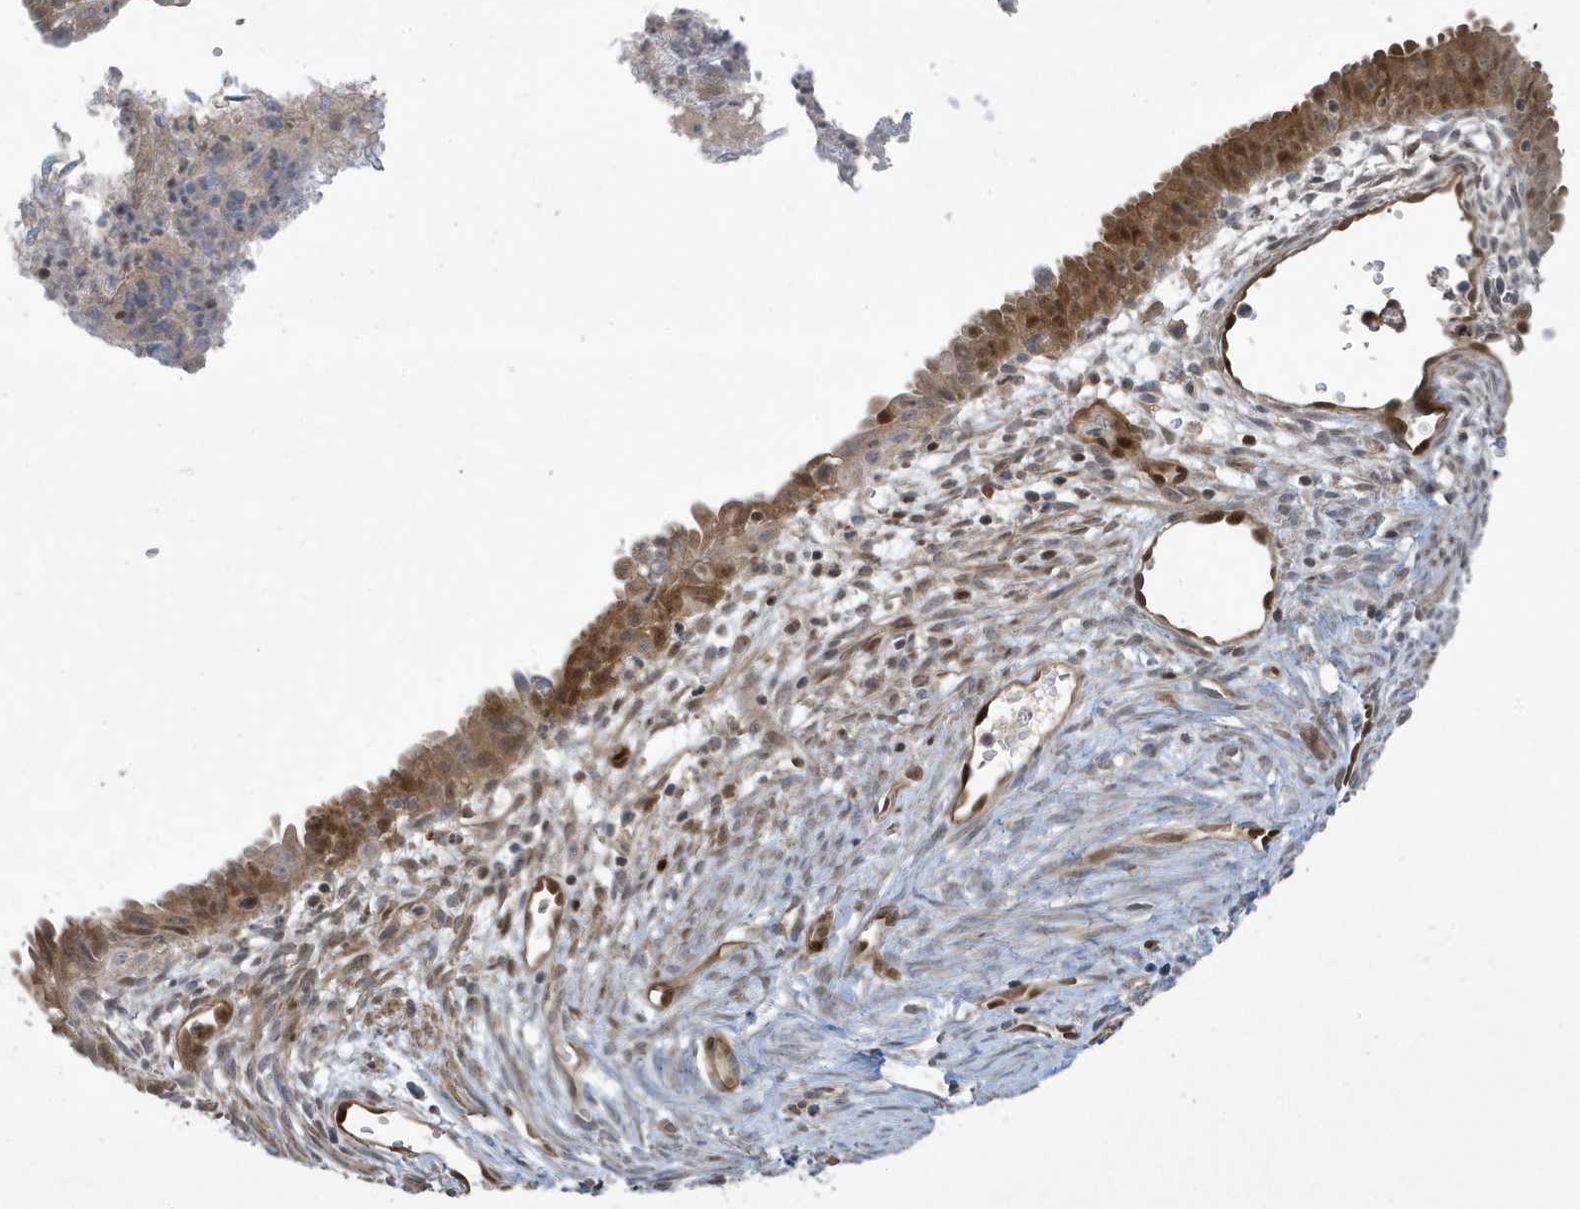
{"staining": {"intensity": "moderate", "quantity": "25%-75%", "location": "cytoplasmic/membranous,nuclear"}, "tissue": "endometrial cancer", "cell_type": "Tumor cells", "image_type": "cancer", "snomed": [{"axis": "morphology", "description": "Adenocarcinoma, NOS"}, {"axis": "topography", "description": "Endometrium"}], "caption": "A high-resolution photomicrograph shows immunohistochemistry (IHC) staining of adenocarcinoma (endometrial), which demonstrates moderate cytoplasmic/membranous and nuclear staining in approximately 25%-75% of tumor cells. The staining is performed using DAB brown chromogen to label protein expression. The nuclei are counter-stained blue using hematoxylin.", "gene": "NCOA7", "patient": {"sex": "female", "age": 51}}